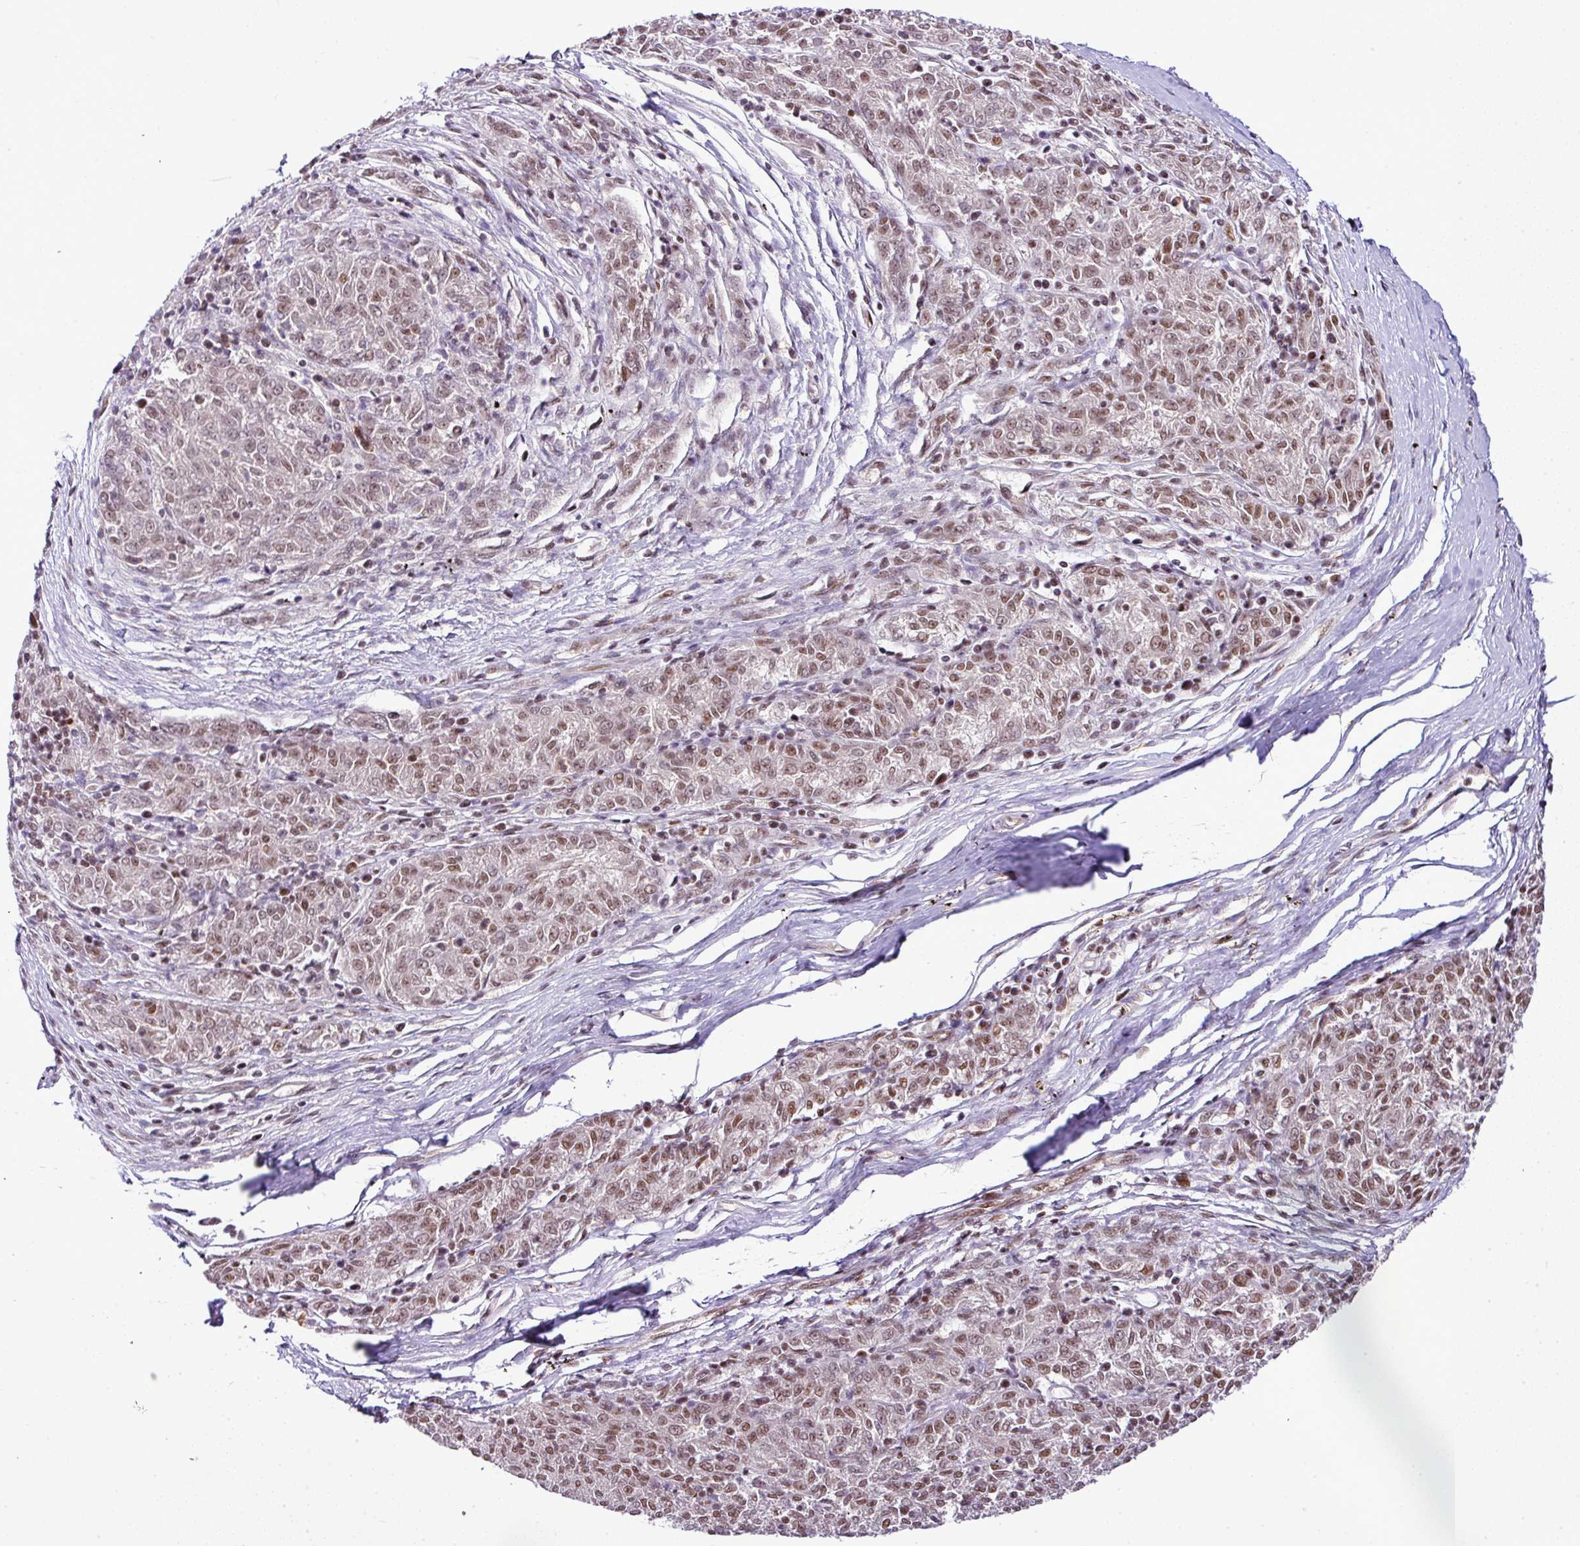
{"staining": {"intensity": "moderate", "quantity": ">75%", "location": "nuclear"}, "tissue": "melanoma", "cell_type": "Tumor cells", "image_type": "cancer", "snomed": [{"axis": "morphology", "description": "Malignant melanoma, NOS"}, {"axis": "topography", "description": "Skin"}], "caption": "This is an image of immunohistochemistry staining of melanoma, which shows moderate positivity in the nuclear of tumor cells.", "gene": "PGAP4", "patient": {"sex": "female", "age": 72}}